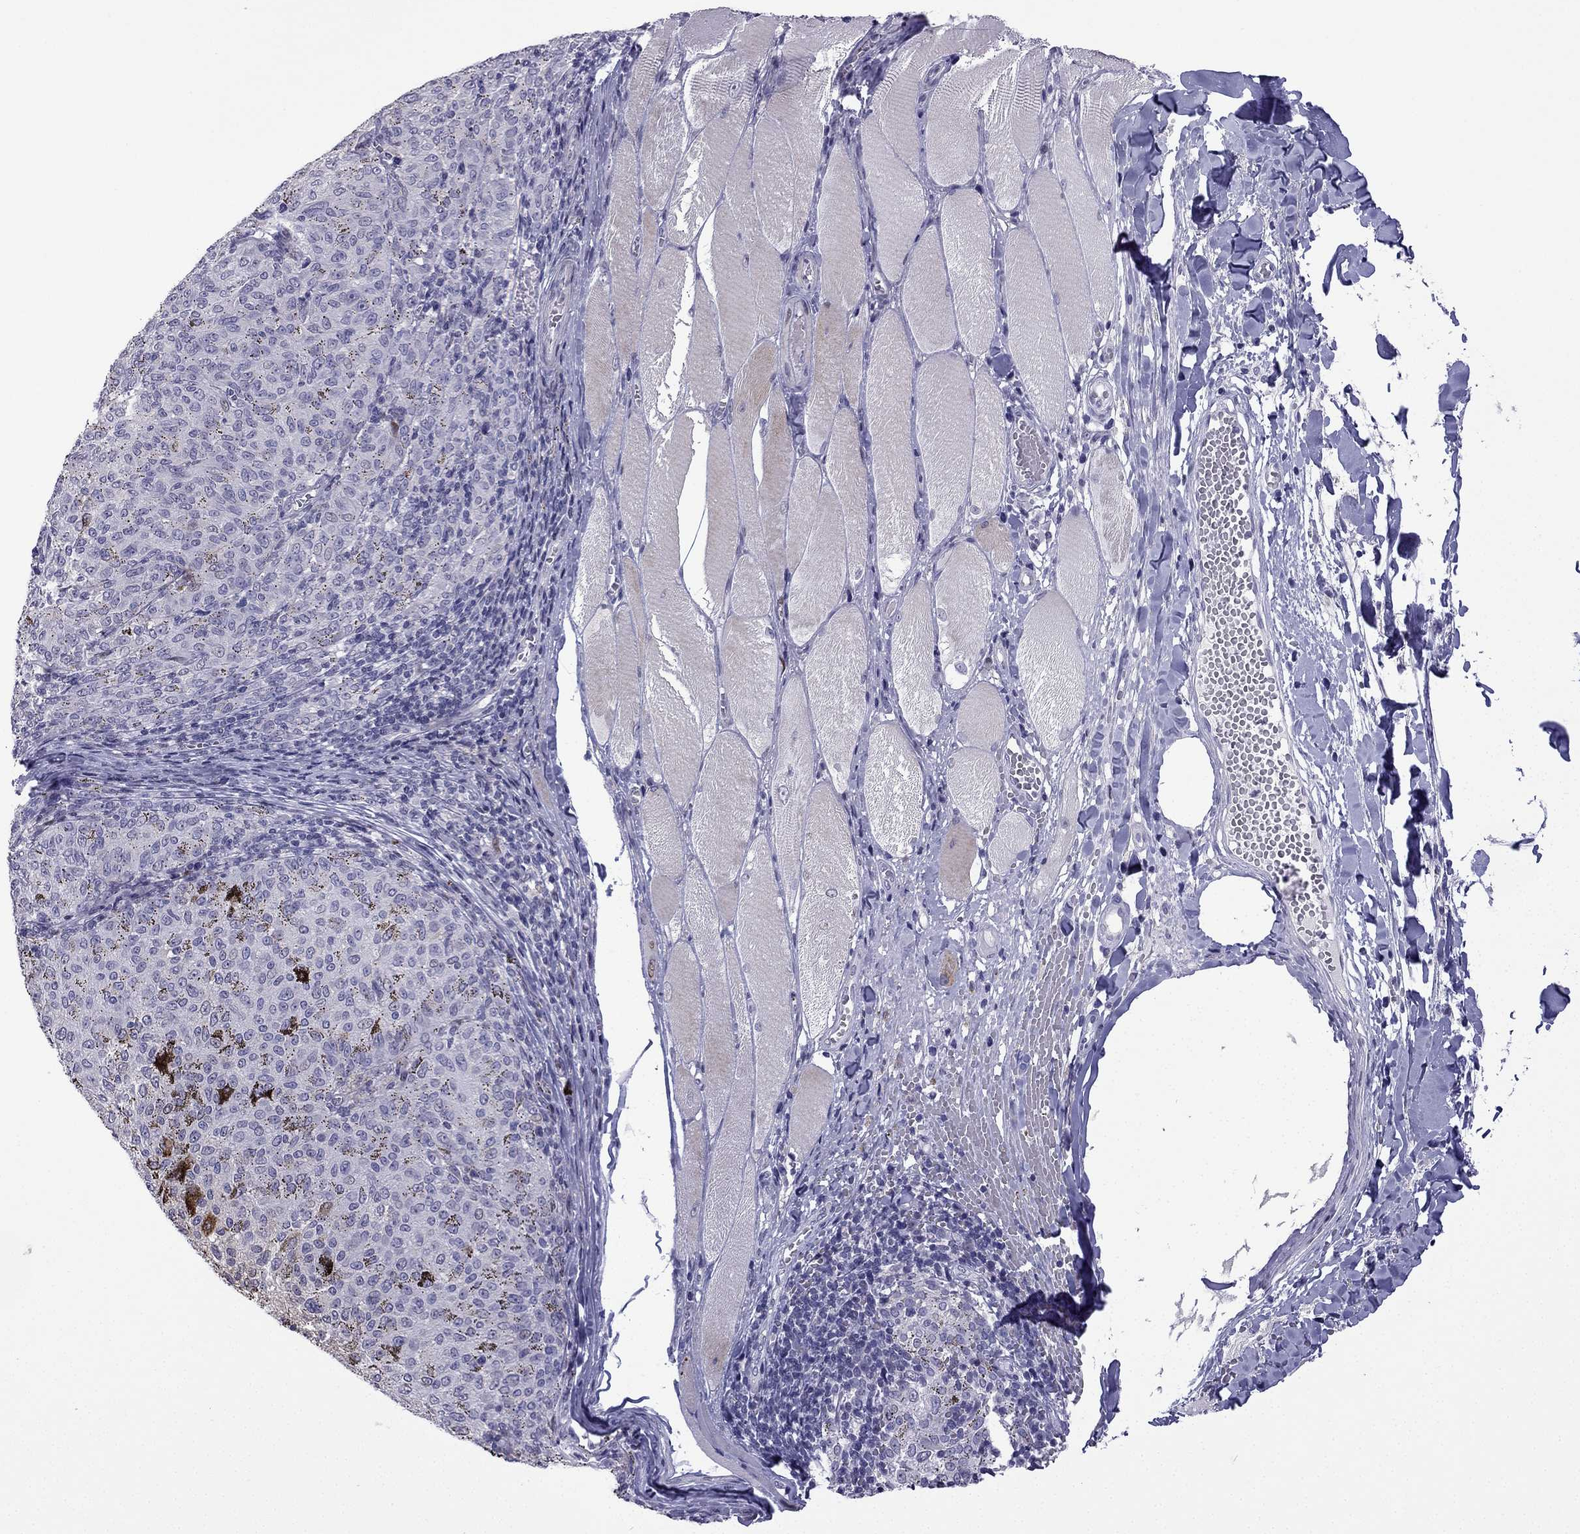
{"staining": {"intensity": "negative", "quantity": "none", "location": "none"}, "tissue": "melanoma", "cell_type": "Tumor cells", "image_type": "cancer", "snomed": [{"axis": "morphology", "description": "Malignant melanoma, NOS"}, {"axis": "topography", "description": "Skin"}], "caption": "A high-resolution image shows immunohistochemistry (IHC) staining of malignant melanoma, which demonstrates no significant expression in tumor cells.", "gene": "CFAP70", "patient": {"sex": "female", "age": 72}}